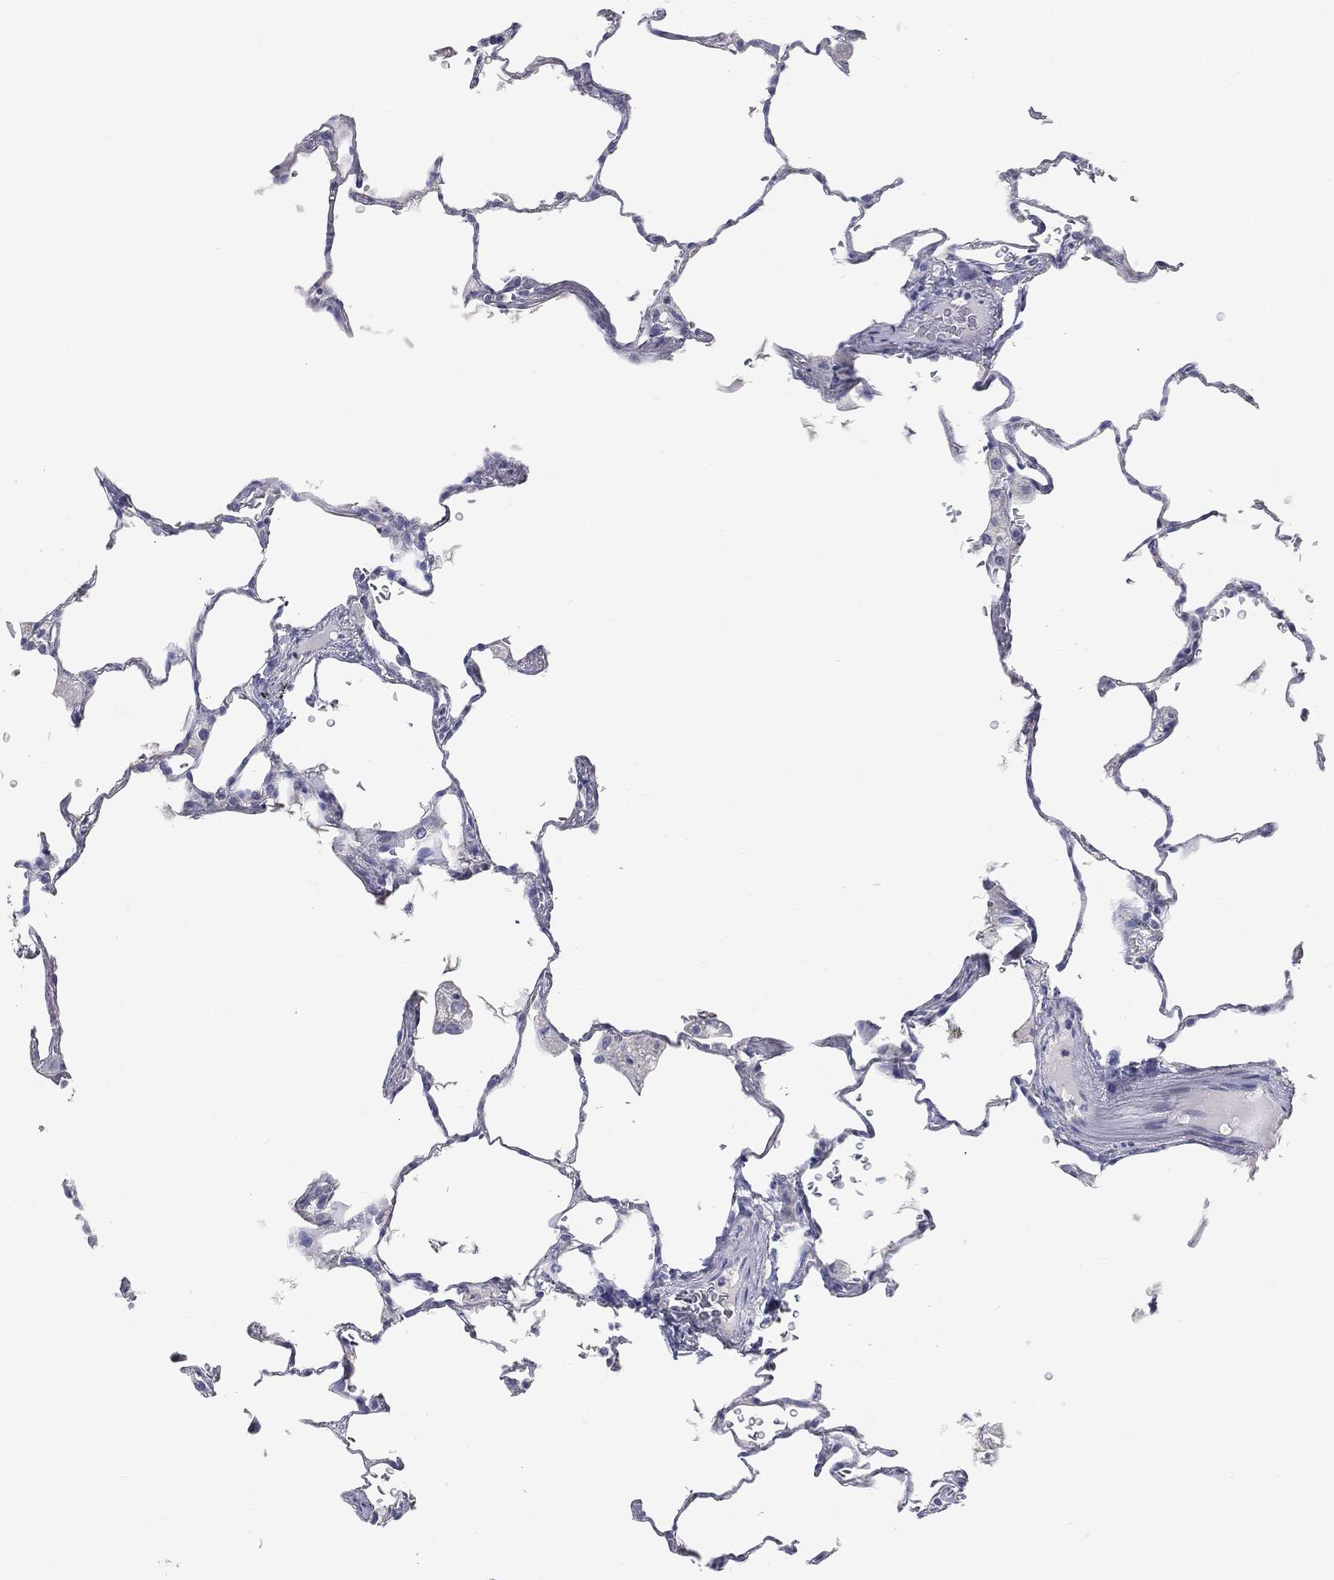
{"staining": {"intensity": "negative", "quantity": "none", "location": "none"}, "tissue": "lung", "cell_type": "Alveolar cells", "image_type": "normal", "snomed": [{"axis": "morphology", "description": "Normal tissue, NOS"}, {"axis": "morphology", "description": "Adenocarcinoma, metastatic, NOS"}, {"axis": "topography", "description": "Lung"}], "caption": "The histopathology image shows no significant positivity in alveolar cells of lung.", "gene": "STK31", "patient": {"sex": "male", "age": 45}}